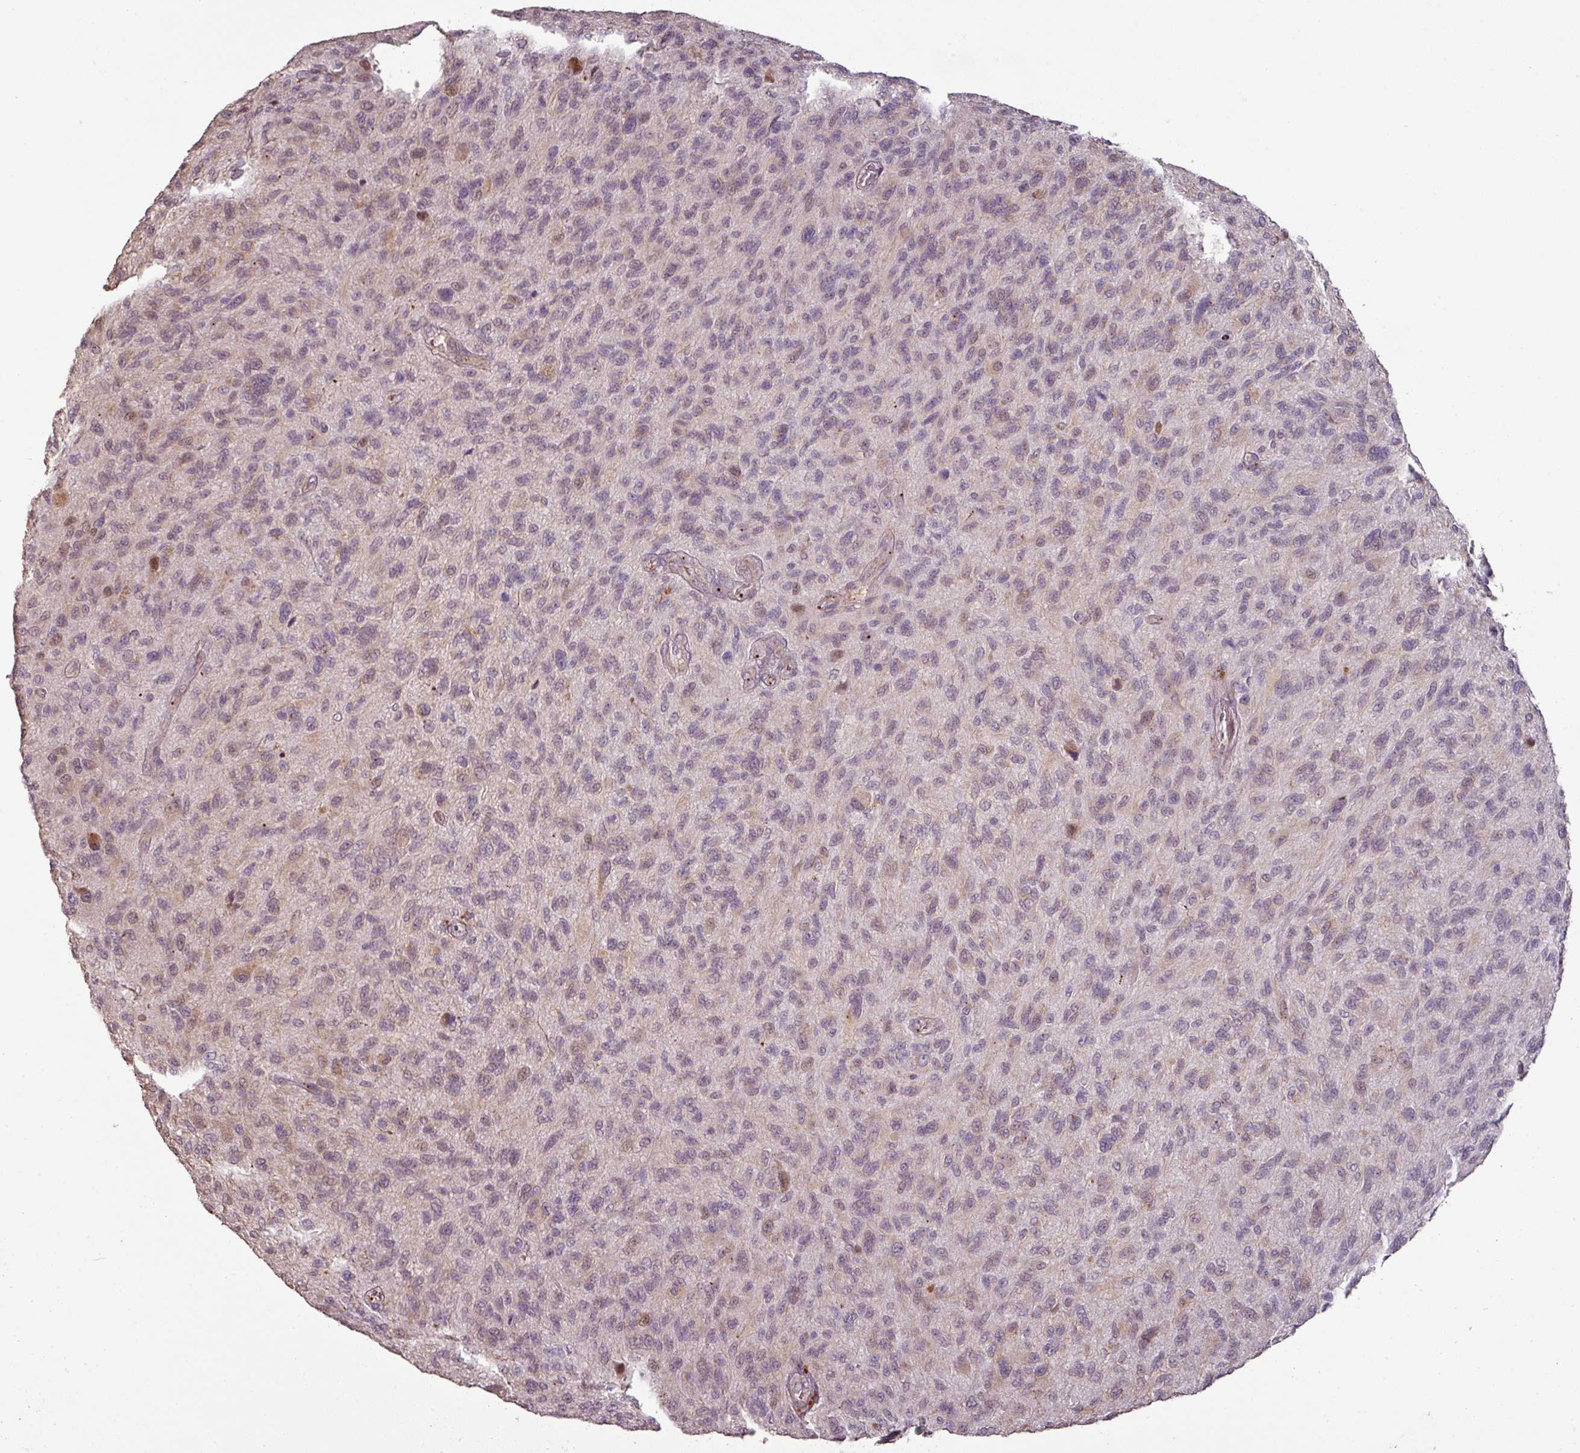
{"staining": {"intensity": "negative", "quantity": "none", "location": "none"}, "tissue": "glioma", "cell_type": "Tumor cells", "image_type": "cancer", "snomed": [{"axis": "morphology", "description": "Glioma, malignant, High grade"}, {"axis": "topography", "description": "Brain"}], "caption": "This is a micrograph of immunohistochemistry staining of glioma, which shows no staining in tumor cells. Nuclei are stained in blue.", "gene": "CXCR5", "patient": {"sex": "male", "age": 47}}